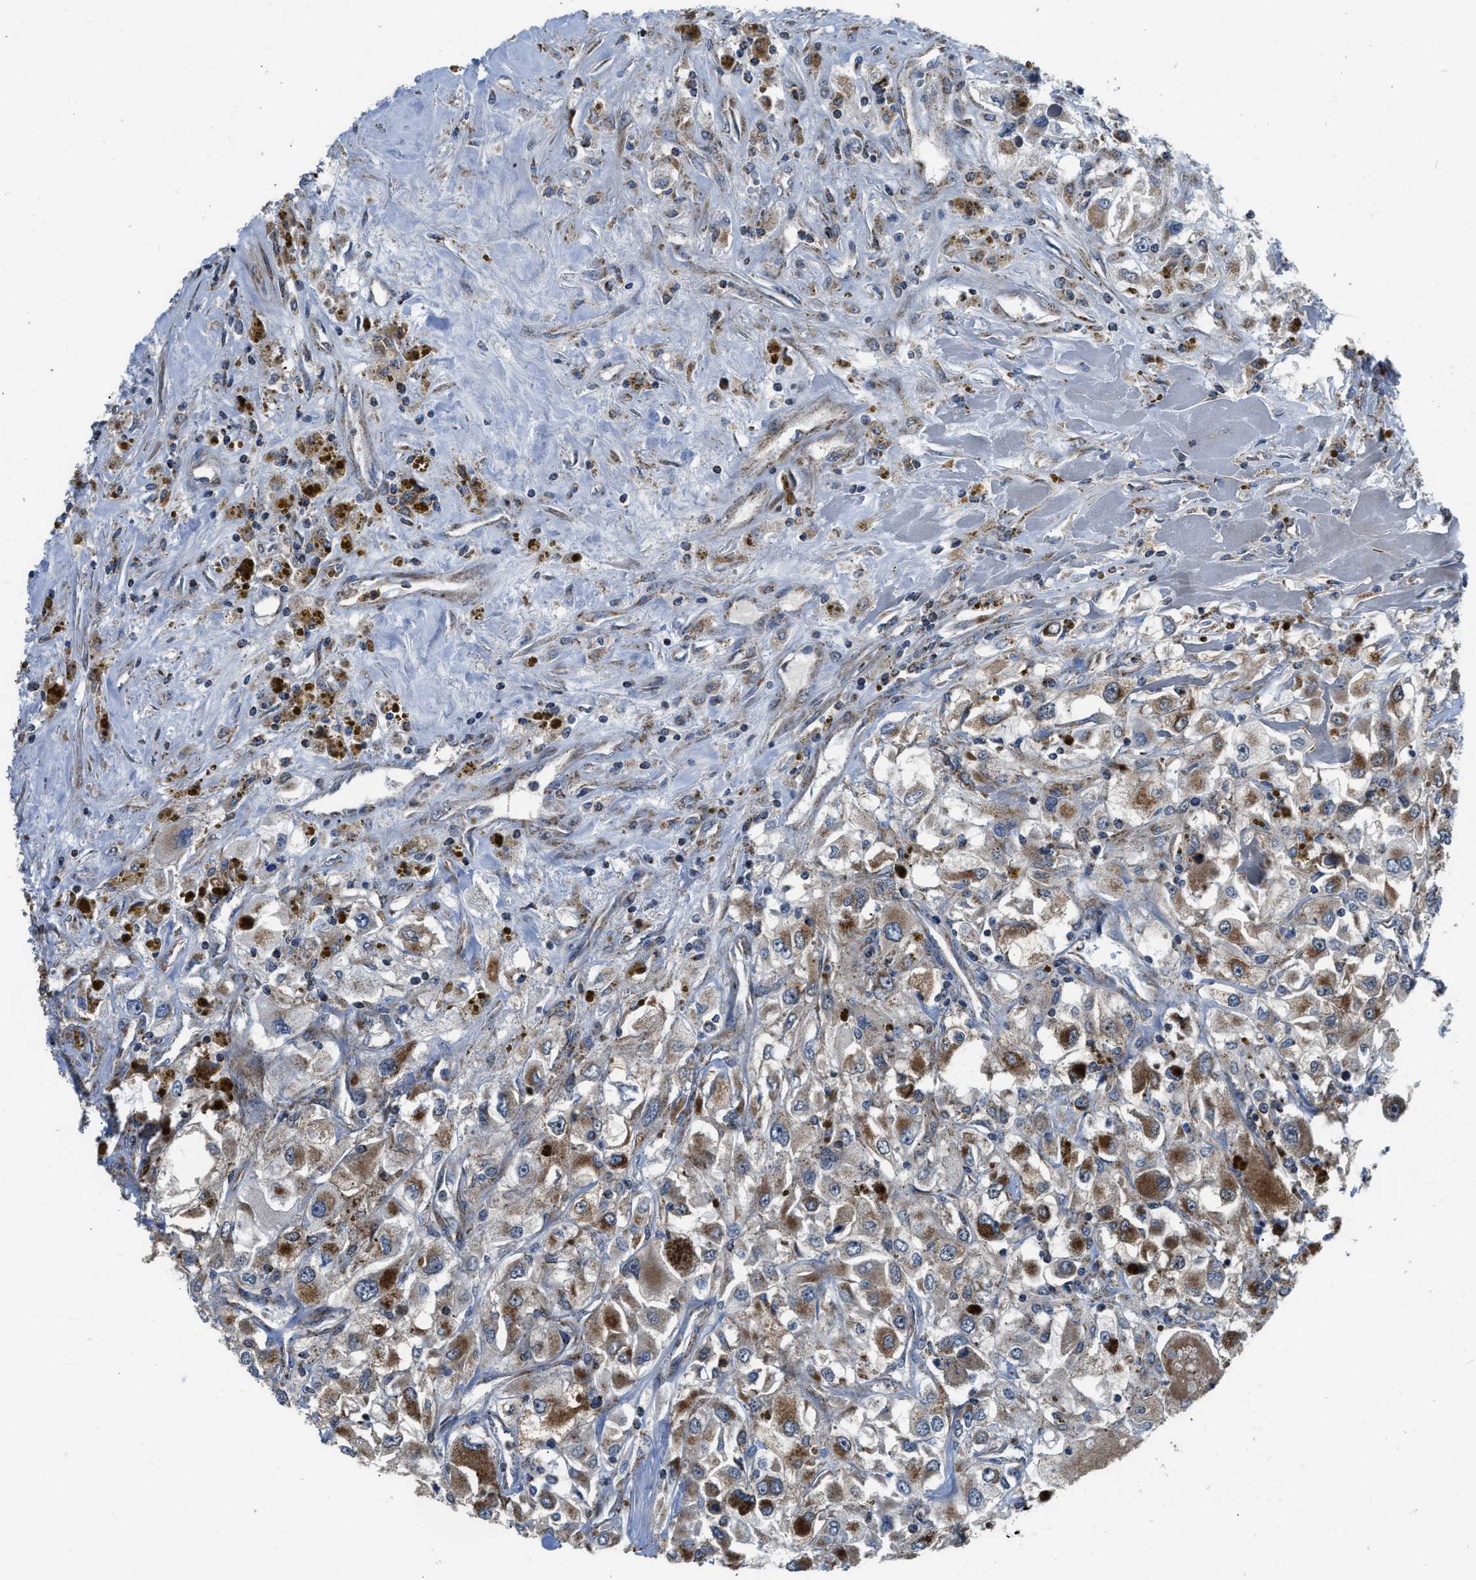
{"staining": {"intensity": "moderate", "quantity": ">75%", "location": "cytoplasmic/membranous"}, "tissue": "renal cancer", "cell_type": "Tumor cells", "image_type": "cancer", "snomed": [{"axis": "morphology", "description": "Adenocarcinoma, NOS"}, {"axis": "topography", "description": "Kidney"}], "caption": "Brown immunohistochemical staining in renal cancer demonstrates moderate cytoplasmic/membranous expression in about >75% of tumor cells.", "gene": "GSDME", "patient": {"sex": "female", "age": 52}}